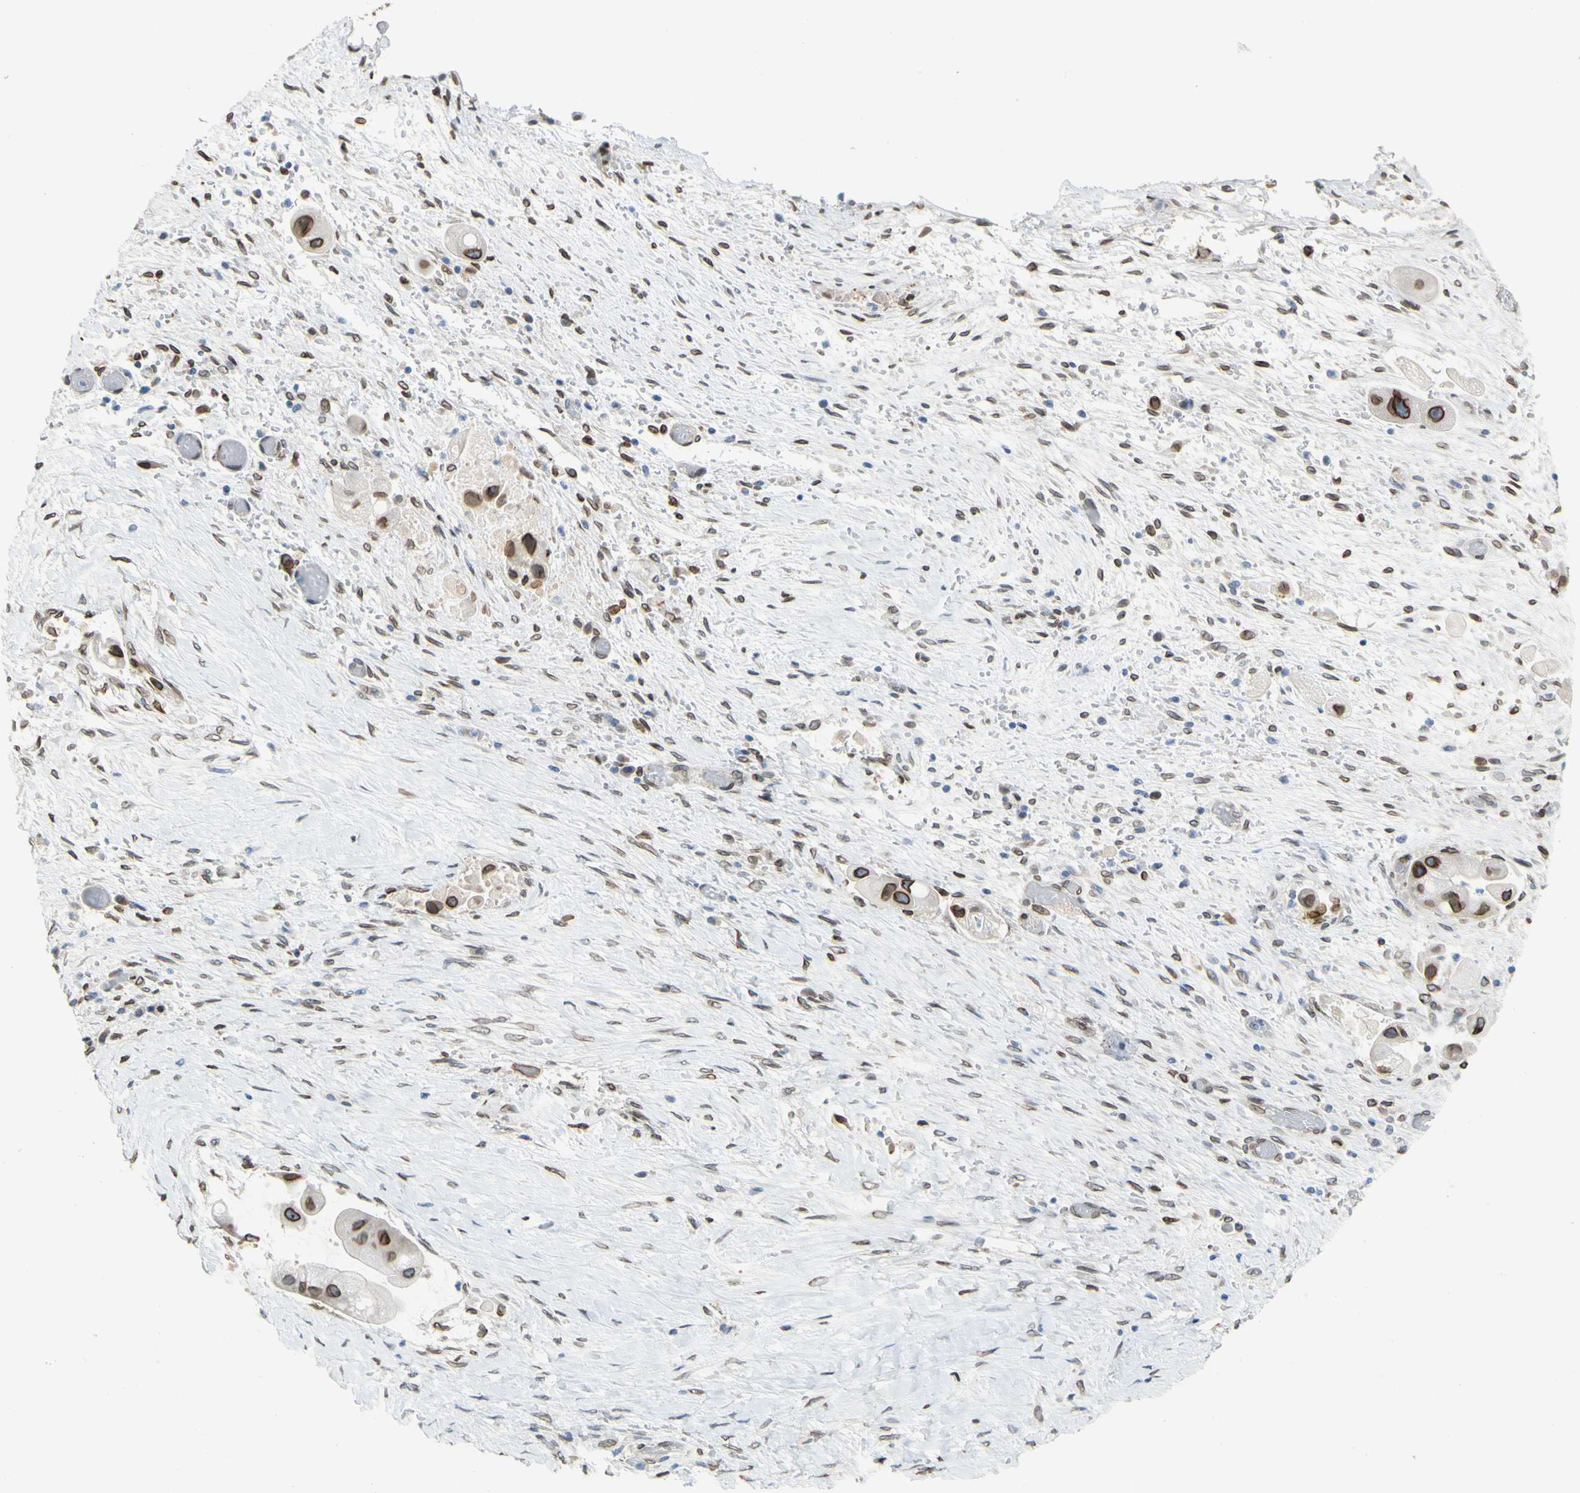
{"staining": {"intensity": "moderate", "quantity": "<25%", "location": "cytoplasmic/membranous,nuclear"}, "tissue": "liver cancer", "cell_type": "Tumor cells", "image_type": "cancer", "snomed": [{"axis": "morphology", "description": "Normal tissue, NOS"}, {"axis": "morphology", "description": "Cholangiocarcinoma"}, {"axis": "topography", "description": "Liver"}, {"axis": "topography", "description": "Peripheral nerve tissue"}], "caption": "DAB immunohistochemical staining of cholangiocarcinoma (liver) shows moderate cytoplasmic/membranous and nuclear protein staining in about <25% of tumor cells. Using DAB (3,3'-diaminobenzidine) (brown) and hematoxylin (blue) stains, captured at high magnification using brightfield microscopy.", "gene": "SUN1", "patient": {"sex": "male", "age": 50}}